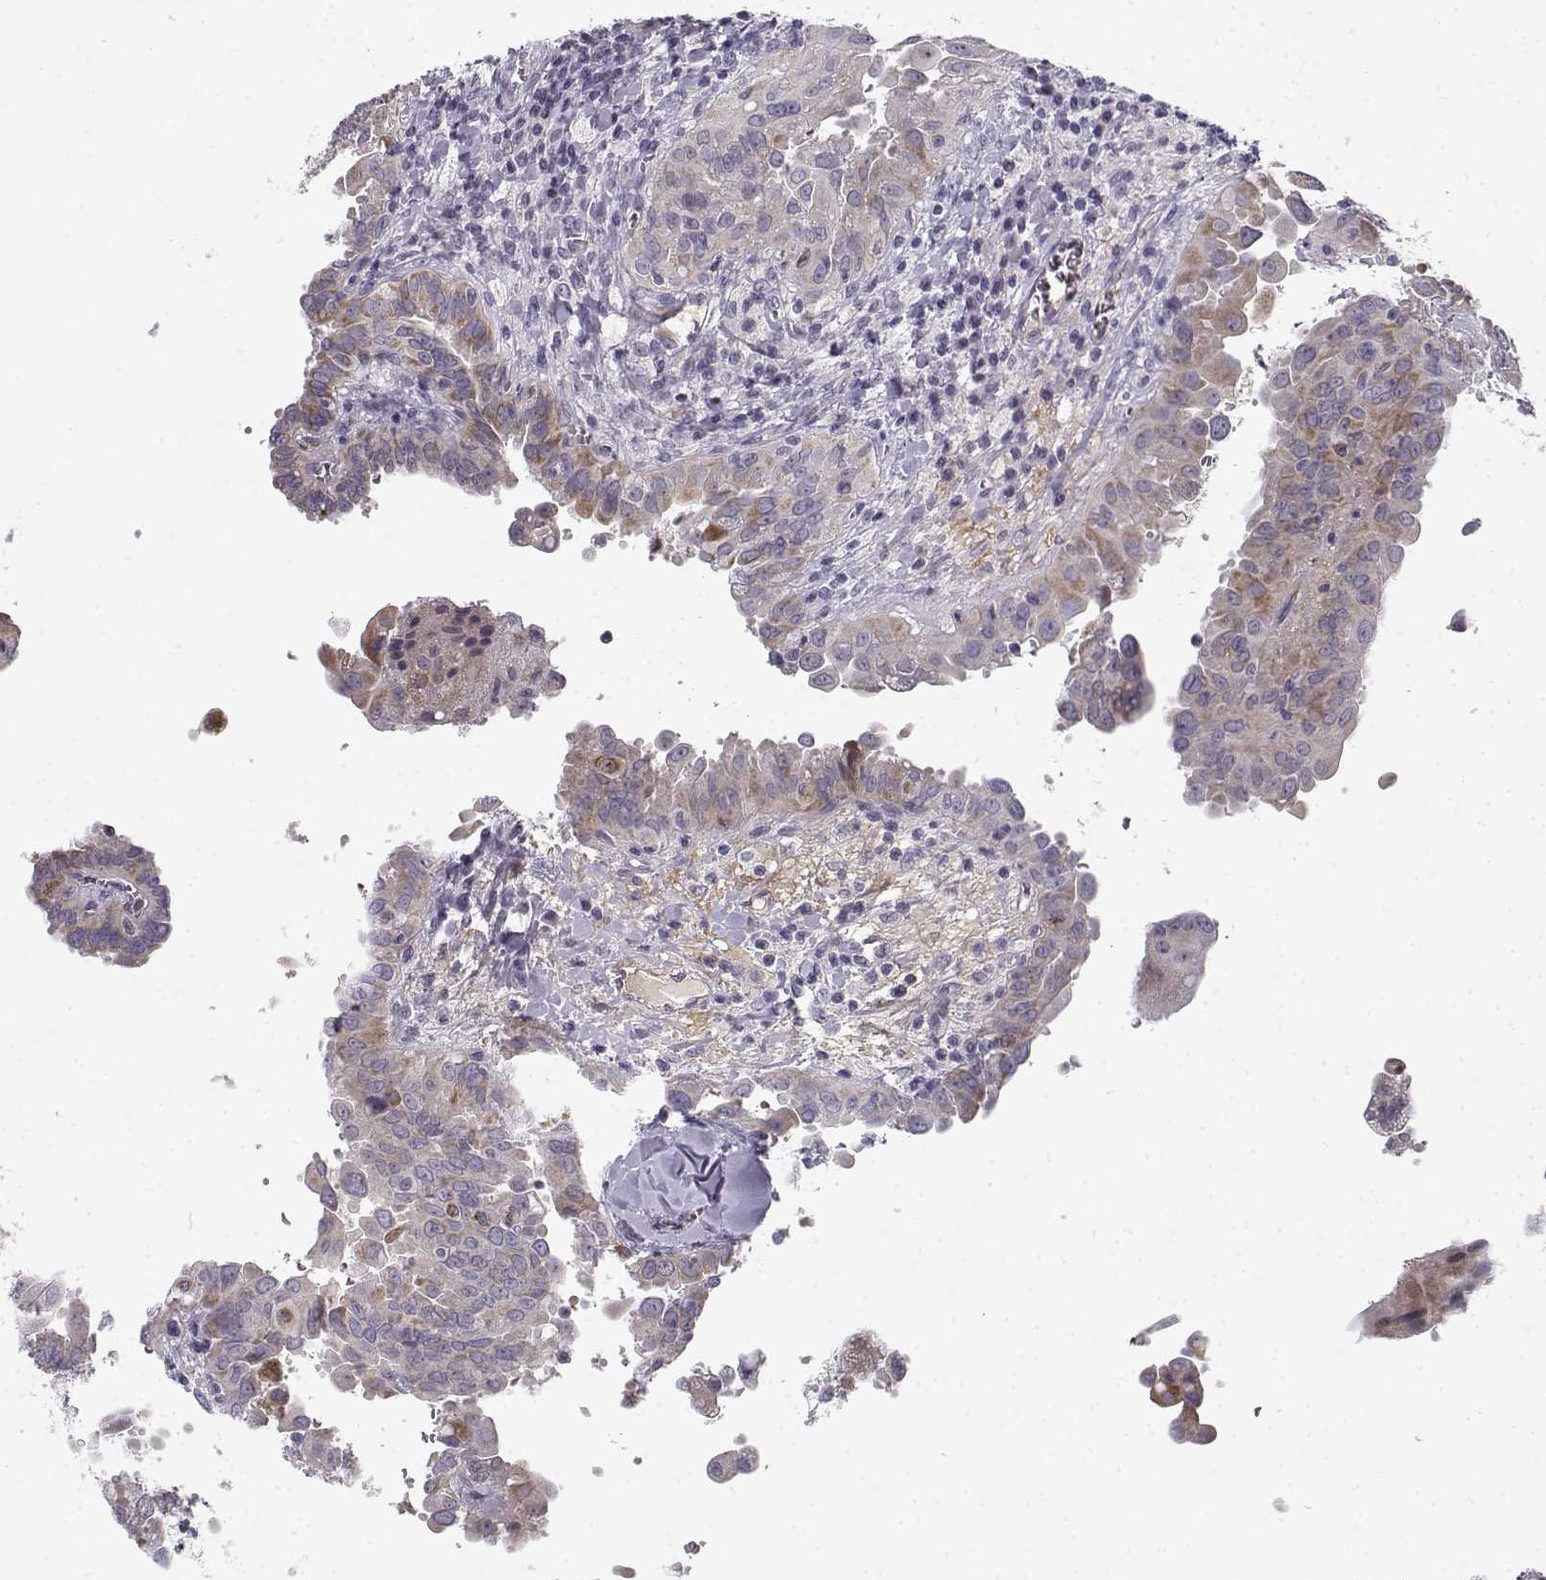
{"staining": {"intensity": "moderate", "quantity": "25%-75%", "location": "cytoplasmic/membranous"}, "tissue": "thyroid cancer", "cell_type": "Tumor cells", "image_type": "cancer", "snomed": [{"axis": "morphology", "description": "Papillary adenocarcinoma, NOS"}, {"axis": "topography", "description": "Thyroid gland"}], "caption": "Immunohistochemistry histopathology image of neoplastic tissue: human thyroid cancer (papillary adenocarcinoma) stained using immunohistochemistry (IHC) shows medium levels of moderate protein expression localized specifically in the cytoplasmic/membranous of tumor cells, appearing as a cytoplasmic/membranous brown color.", "gene": "DDX25", "patient": {"sex": "female", "age": 37}}